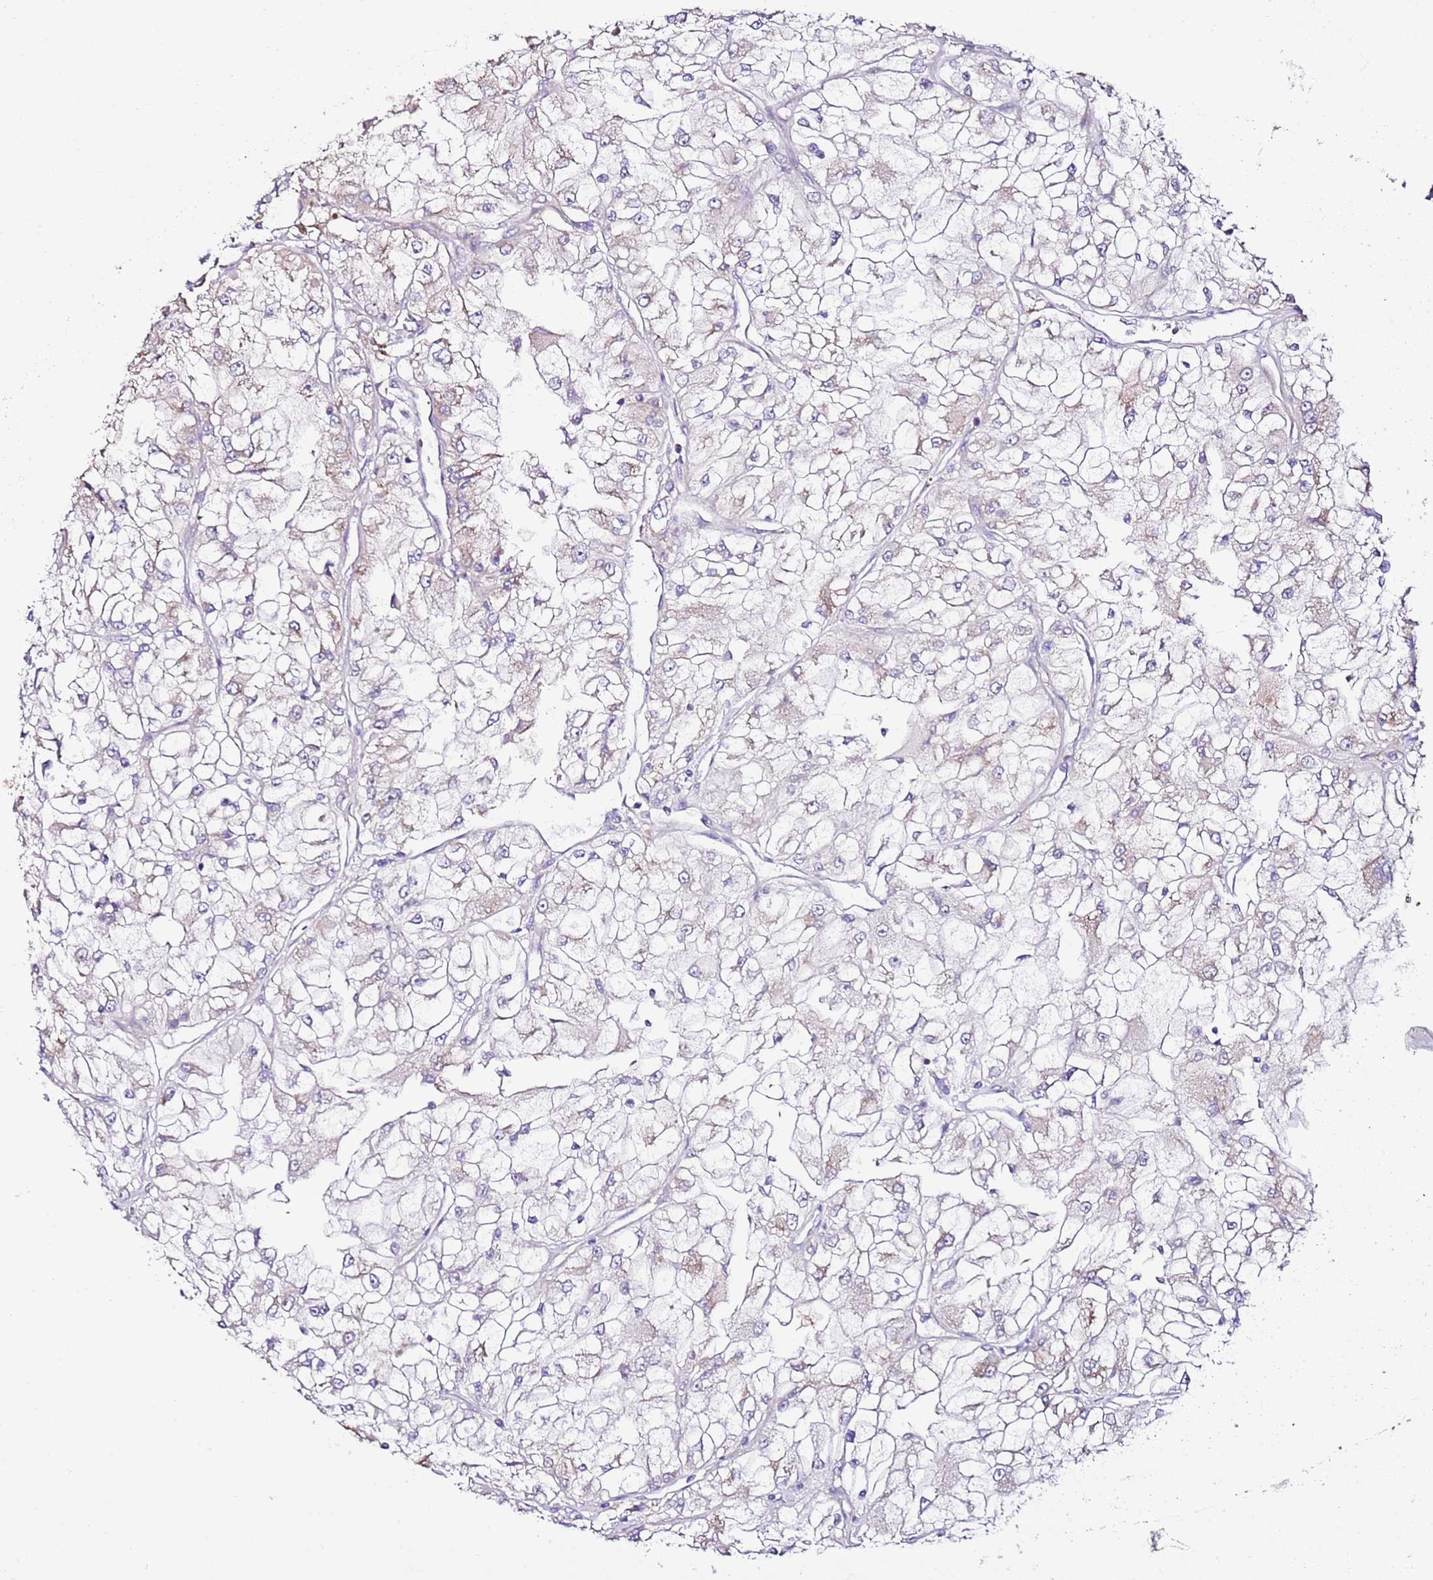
{"staining": {"intensity": "weak", "quantity": "<25%", "location": "cytoplasmic/membranous"}, "tissue": "renal cancer", "cell_type": "Tumor cells", "image_type": "cancer", "snomed": [{"axis": "morphology", "description": "Adenocarcinoma, NOS"}, {"axis": "topography", "description": "Kidney"}], "caption": "This image is of renal adenocarcinoma stained with immunohistochemistry to label a protein in brown with the nuclei are counter-stained blue. There is no staining in tumor cells. (DAB (3,3'-diaminobenzidine) IHC, high magnification).", "gene": "RPS10", "patient": {"sex": "female", "age": 72}}